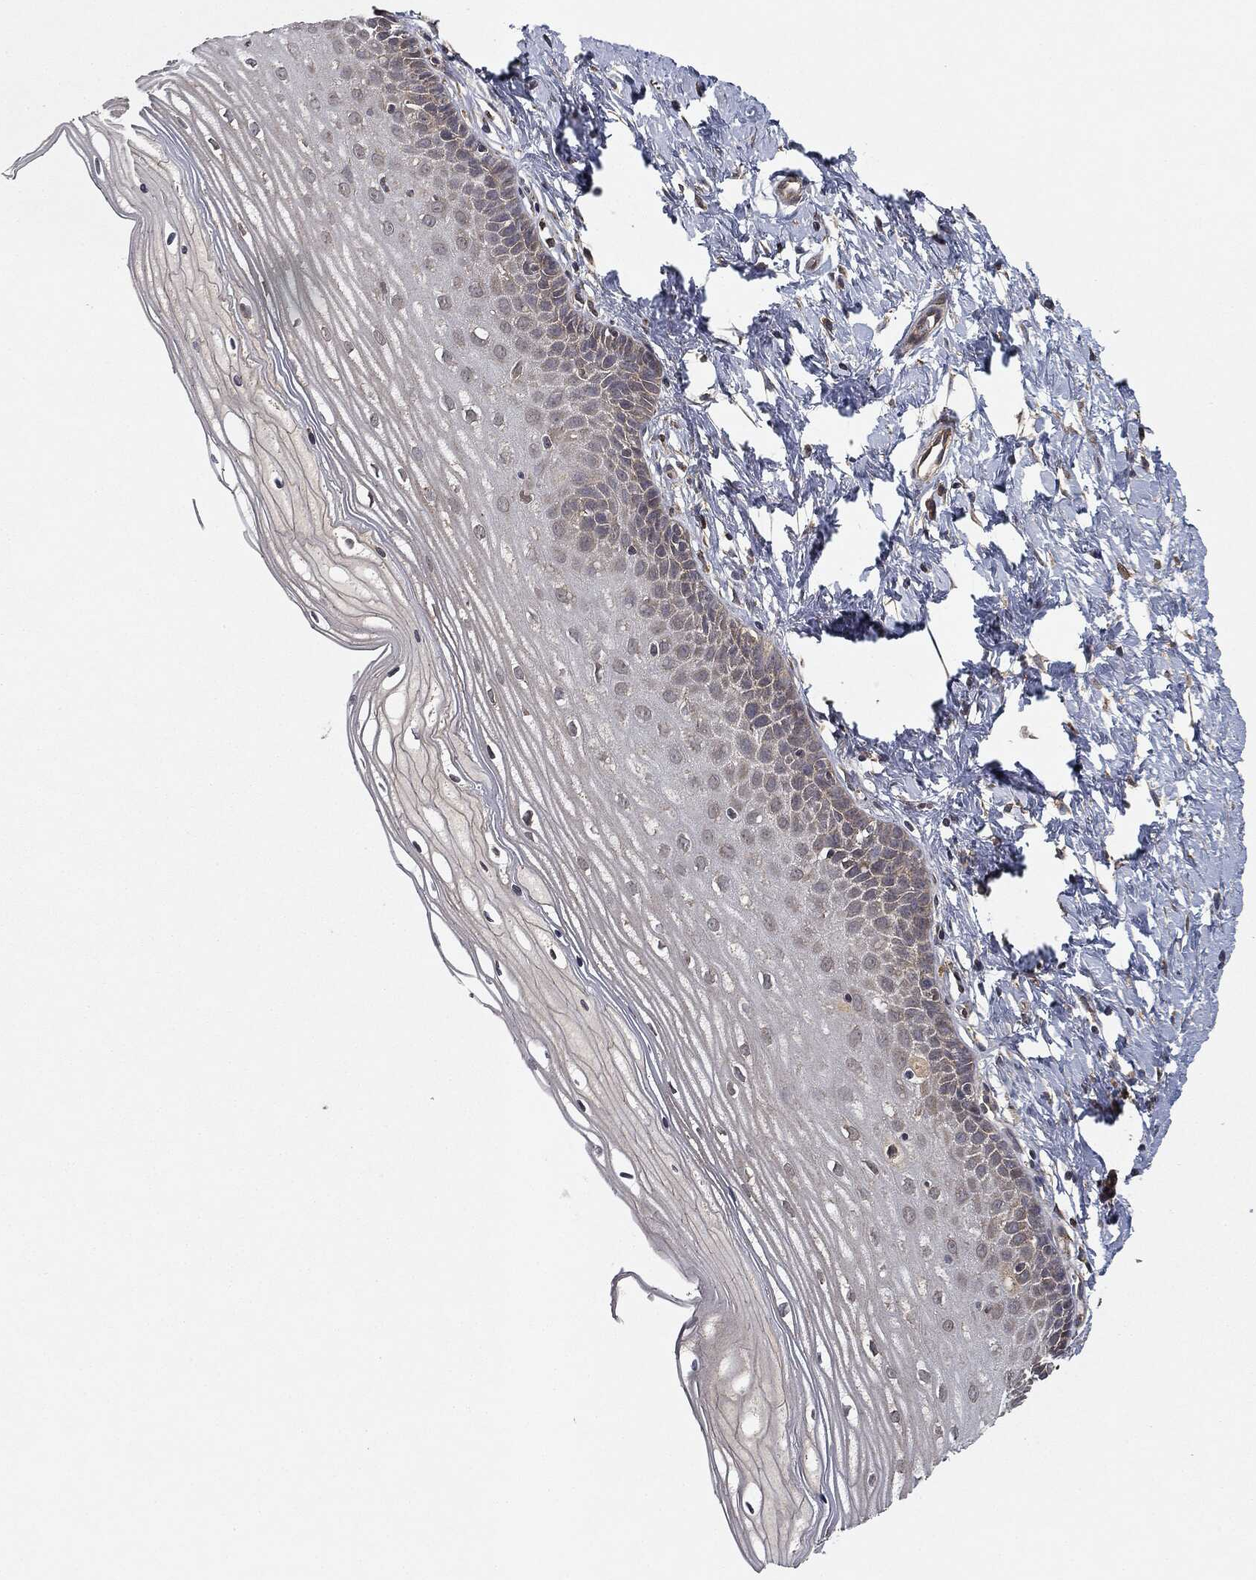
{"staining": {"intensity": "weak", "quantity": "25%-75%", "location": "cytoplasmic/membranous"}, "tissue": "cervix", "cell_type": "Glandular cells", "image_type": "normal", "snomed": [{"axis": "morphology", "description": "Normal tissue, NOS"}, {"axis": "topography", "description": "Cervix"}], "caption": "Cervix stained for a protein (brown) reveals weak cytoplasmic/membranous positive positivity in about 25%-75% of glandular cells.", "gene": "MIER2", "patient": {"sex": "female", "age": 37}}